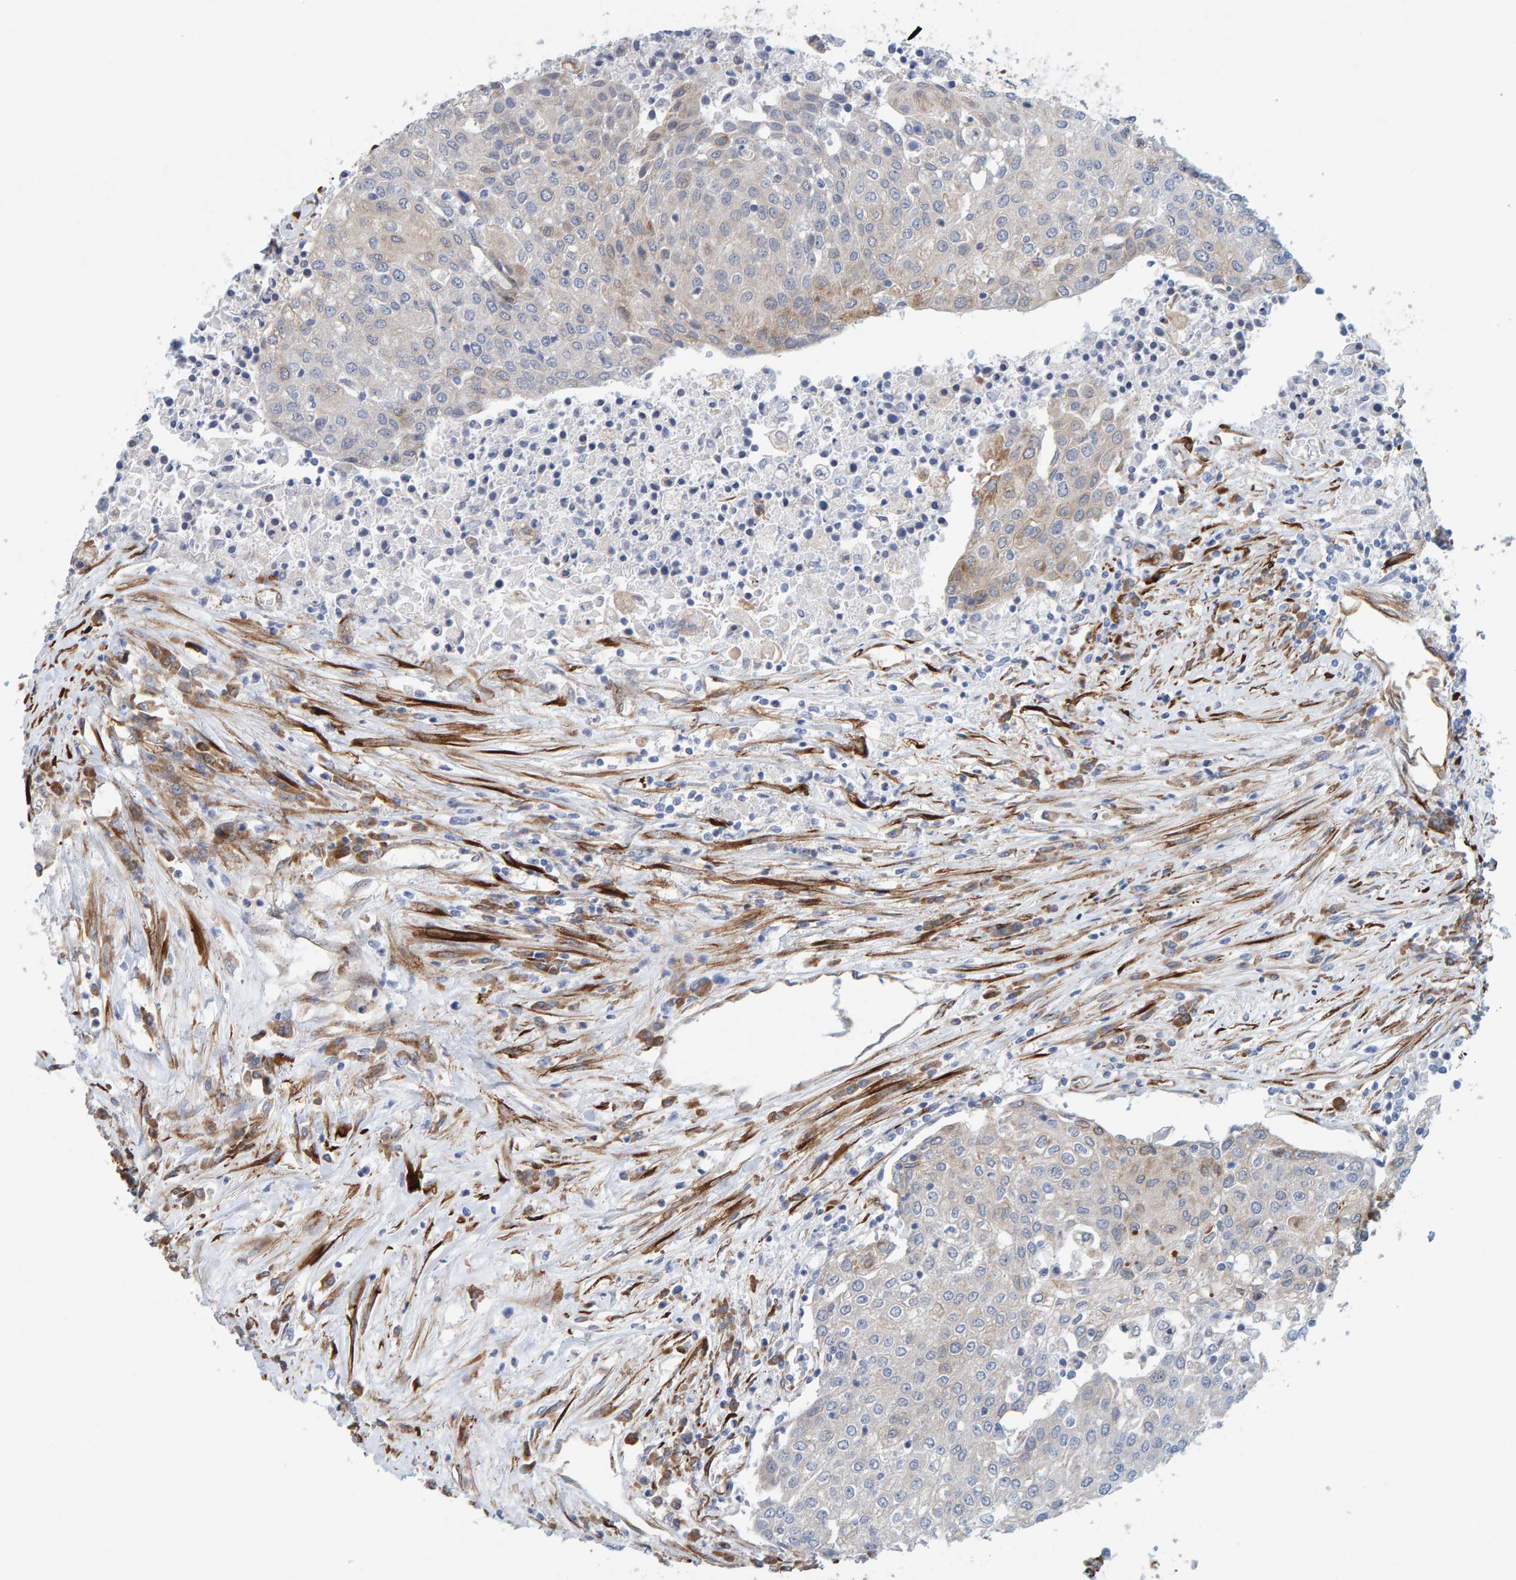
{"staining": {"intensity": "weak", "quantity": "<25%", "location": "cytoplasmic/membranous"}, "tissue": "urothelial cancer", "cell_type": "Tumor cells", "image_type": "cancer", "snomed": [{"axis": "morphology", "description": "Urothelial carcinoma, High grade"}, {"axis": "topography", "description": "Urinary bladder"}], "caption": "Human urothelial cancer stained for a protein using IHC exhibits no expression in tumor cells.", "gene": "MMP16", "patient": {"sex": "female", "age": 85}}